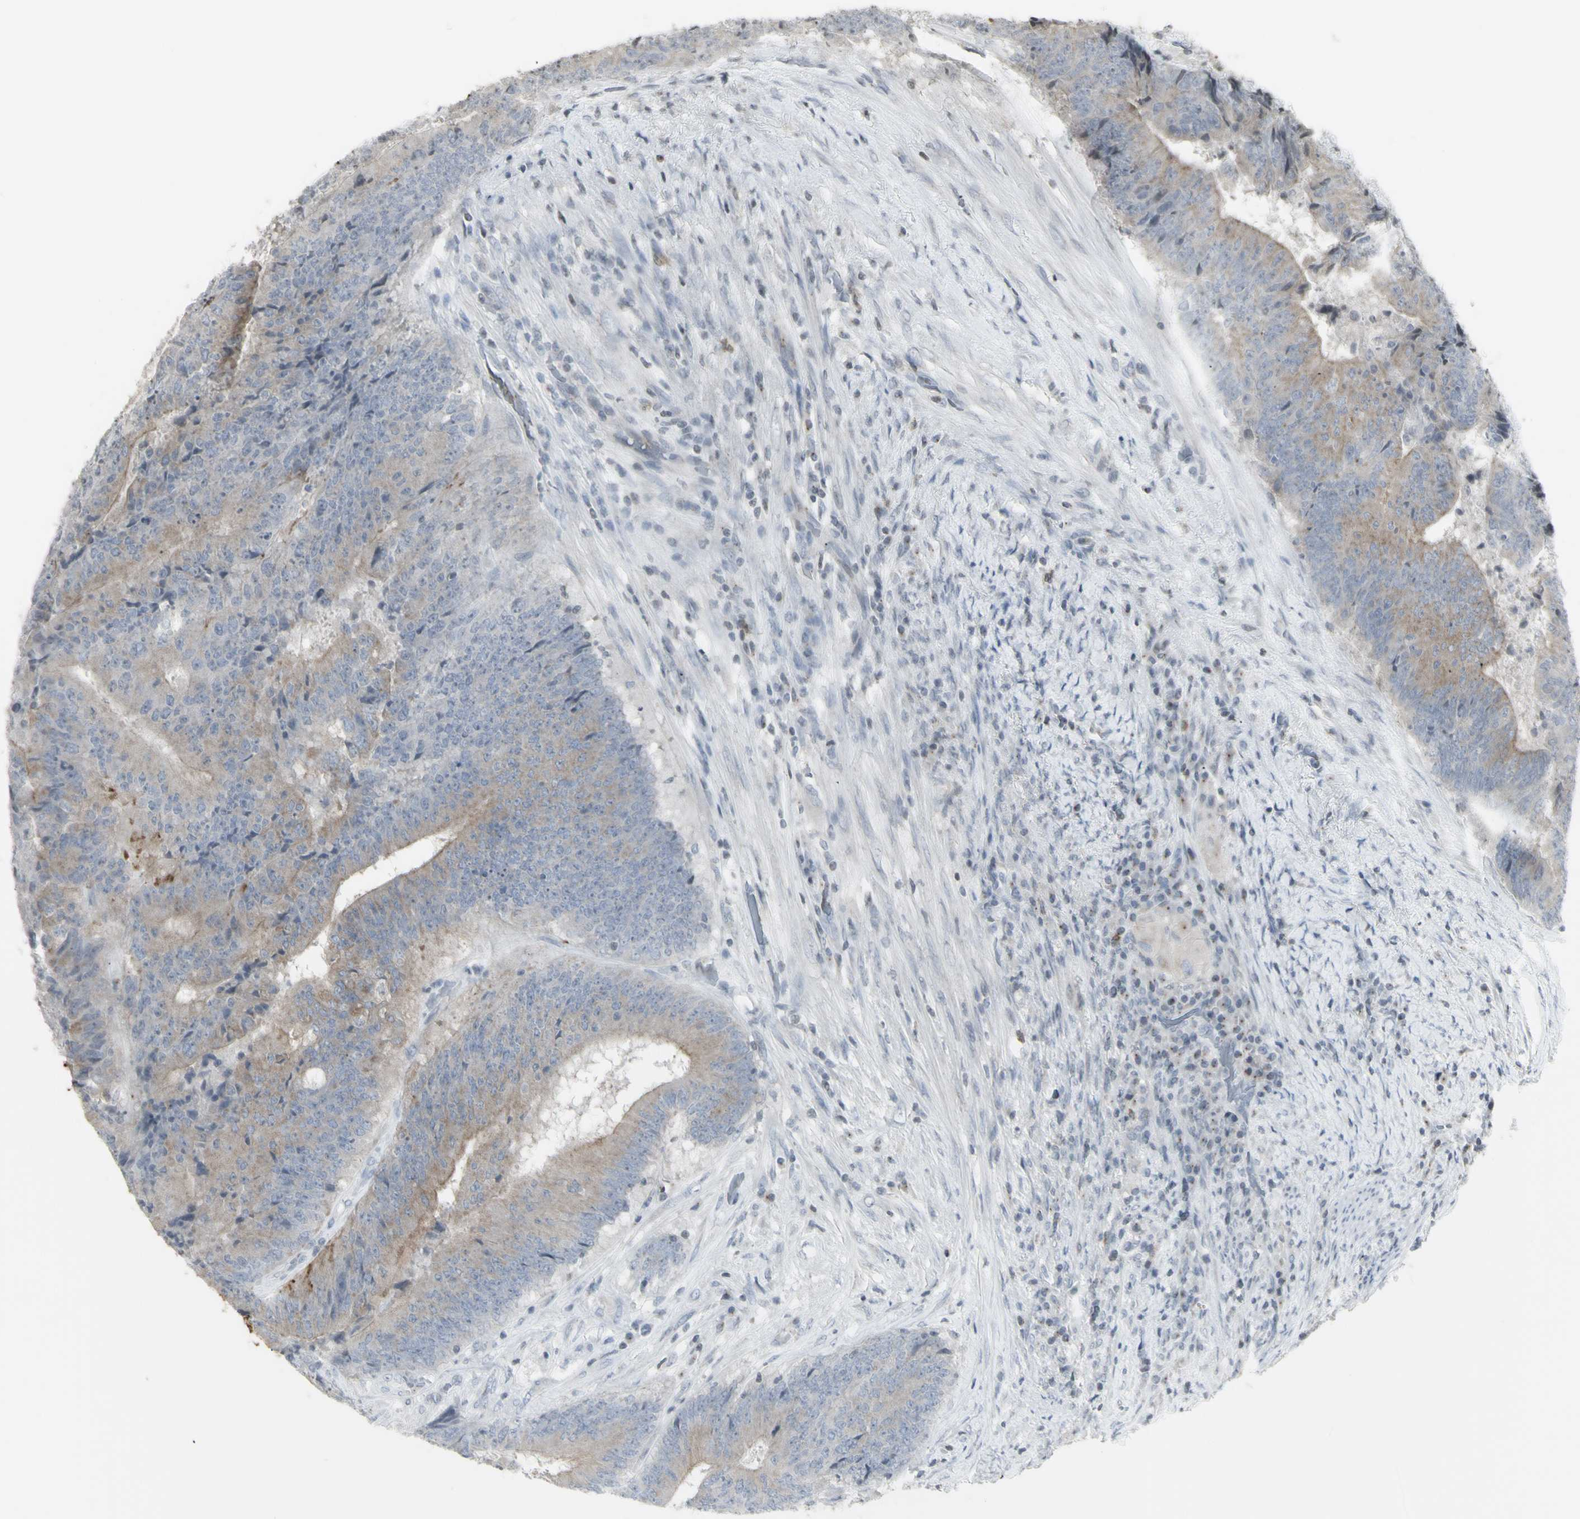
{"staining": {"intensity": "negative", "quantity": "none", "location": "none"}, "tissue": "colorectal cancer", "cell_type": "Tumor cells", "image_type": "cancer", "snomed": [{"axis": "morphology", "description": "Adenocarcinoma, NOS"}, {"axis": "topography", "description": "Rectum"}], "caption": "DAB immunohistochemical staining of human colorectal adenocarcinoma reveals no significant staining in tumor cells.", "gene": "MUC5AC", "patient": {"sex": "male", "age": 72}}